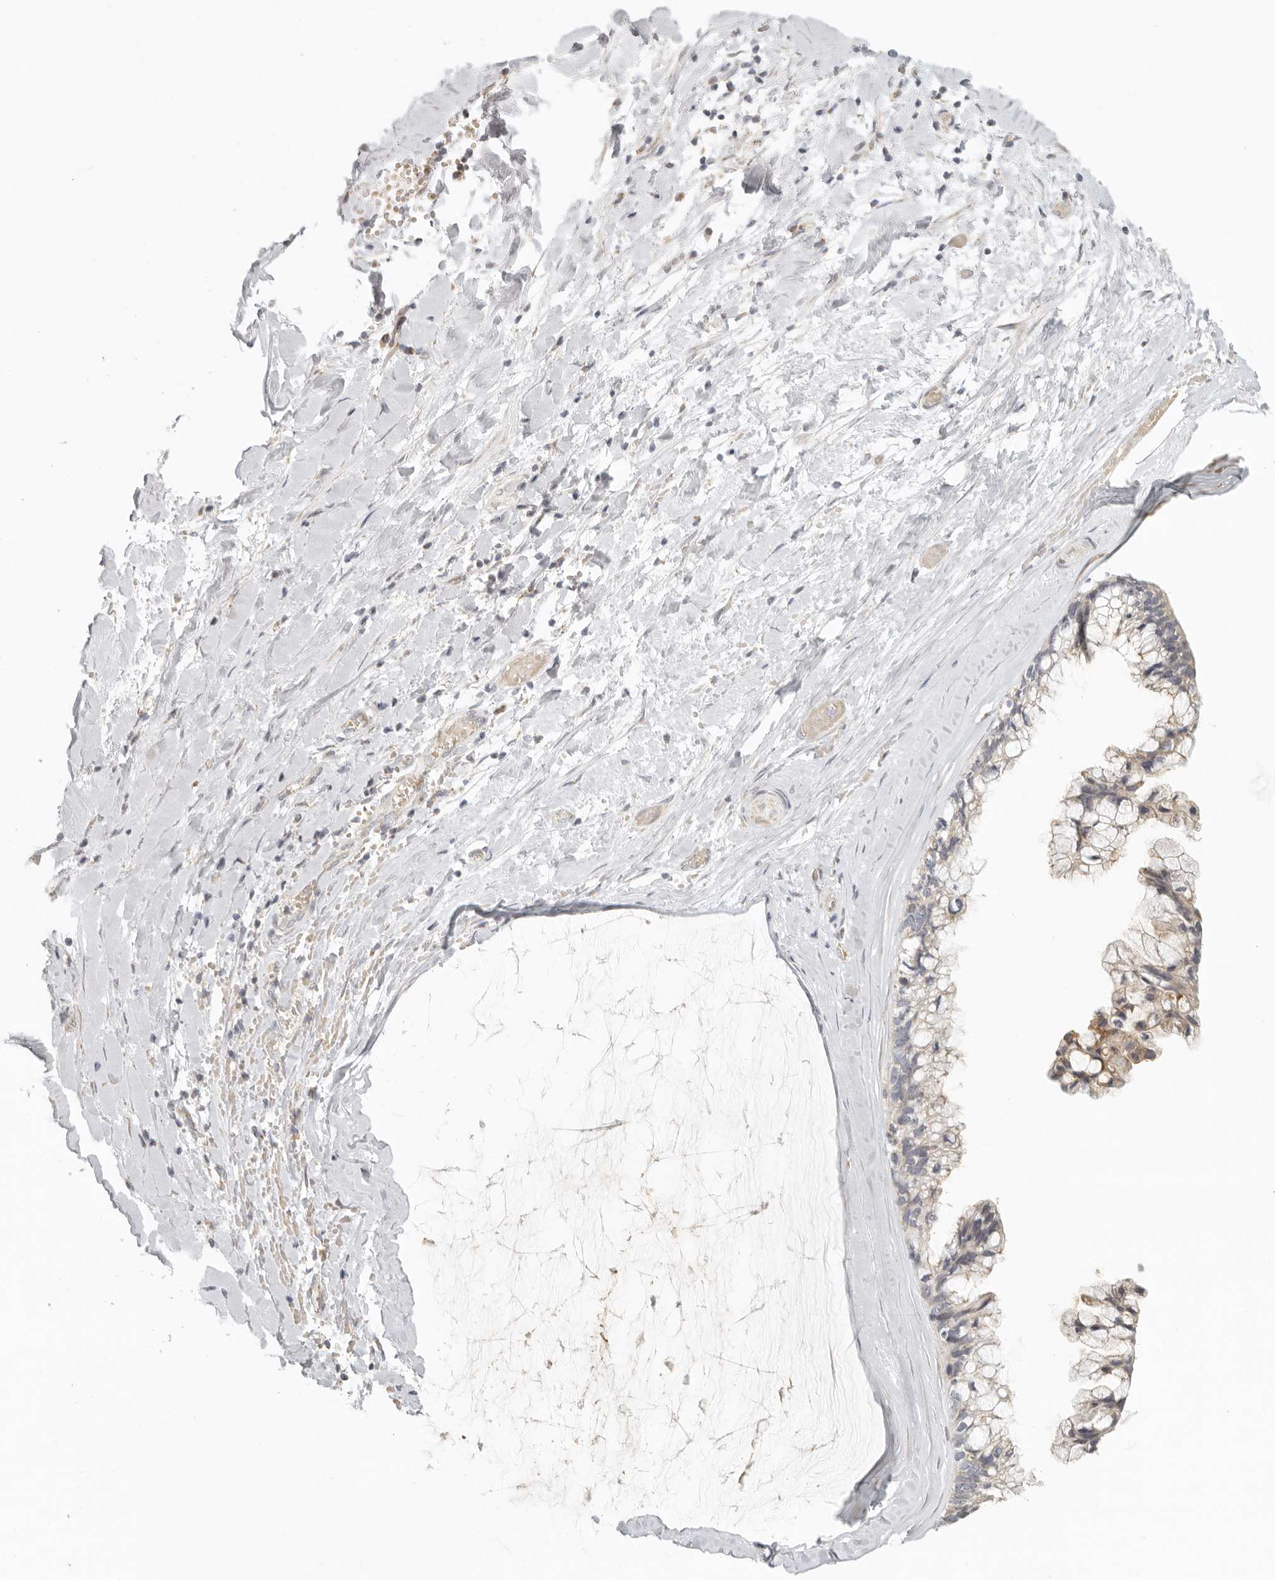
{"staining": {"intensity": "weak", "quantity": "25%-75%", "location": "cytoplasmic/membranous"}, "tissue": "ovarian cancer", "cell_type": "Tumor cells", "image_type": "cancer", "snomed": [{"axis": "morphology", "description": "Cystadenocarcinoma, mucinous, NOS"}, {"axis": "topography", "description": "Ovary"}], "caption": "This is a micrograph of immunohistochemistry staining of ovarian mucinous cystadenocarcinoma, which shows weak expression in the cytoplasmic/membranous of tumor cells.", "gene": "KDF1", "patient": {"sex": "female", "age": 39}}